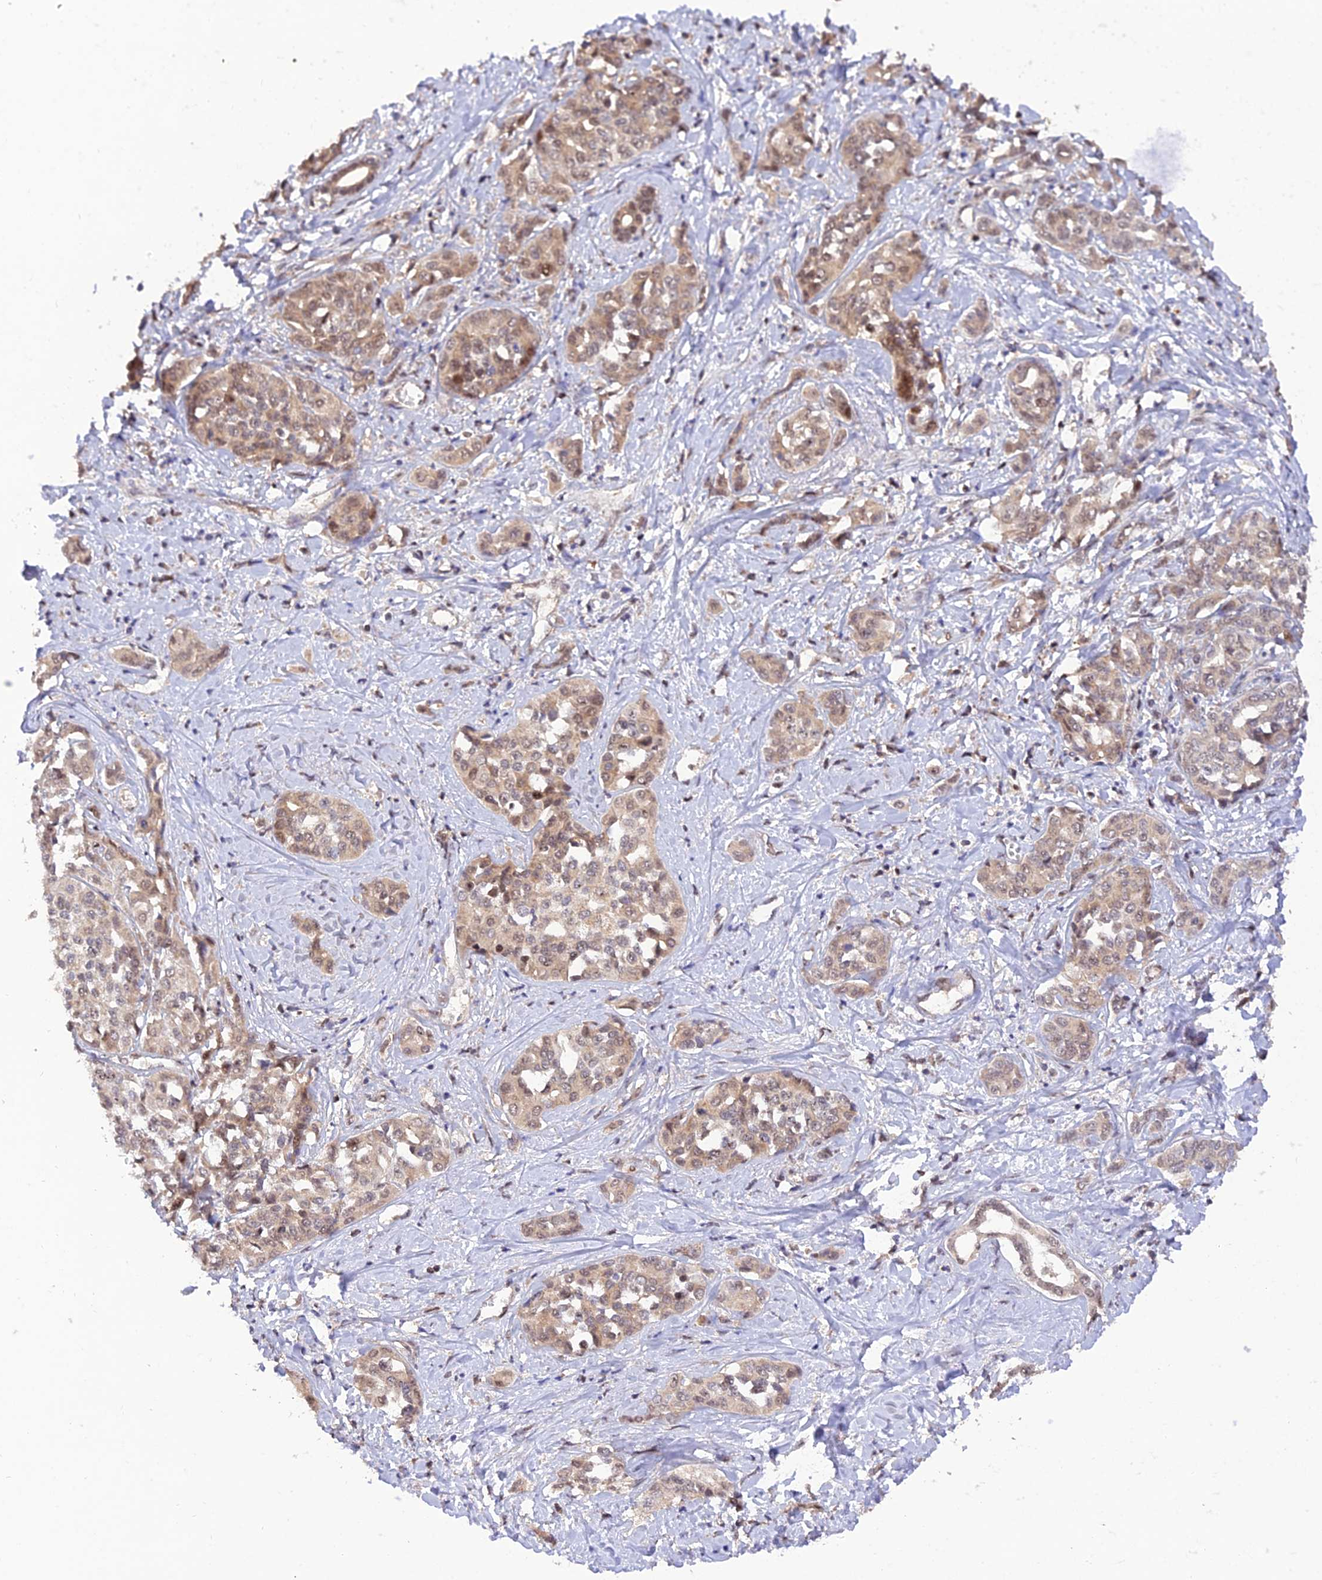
{"staining": {"intensity": "weak", "quantity": ">75%", "location": "cytoplasmic/membranous,nuclear"}, "tissue": "liver cancer", "cell_type": "Tumor cells", "image_type": "cancer", "snomed": [{"axis": "morphology", "description": "Cholangiocarcinoma"}, {"axis": "topography", "description": "Liver"}], "caption": "Tumor cells display weak cytoplasmic/membranous and nuclear positivity in approximately >75% of cells in cholangiocarcinoma (liver).", "gene": "REV1", "patient": {"sex": "female", "age": 77}}